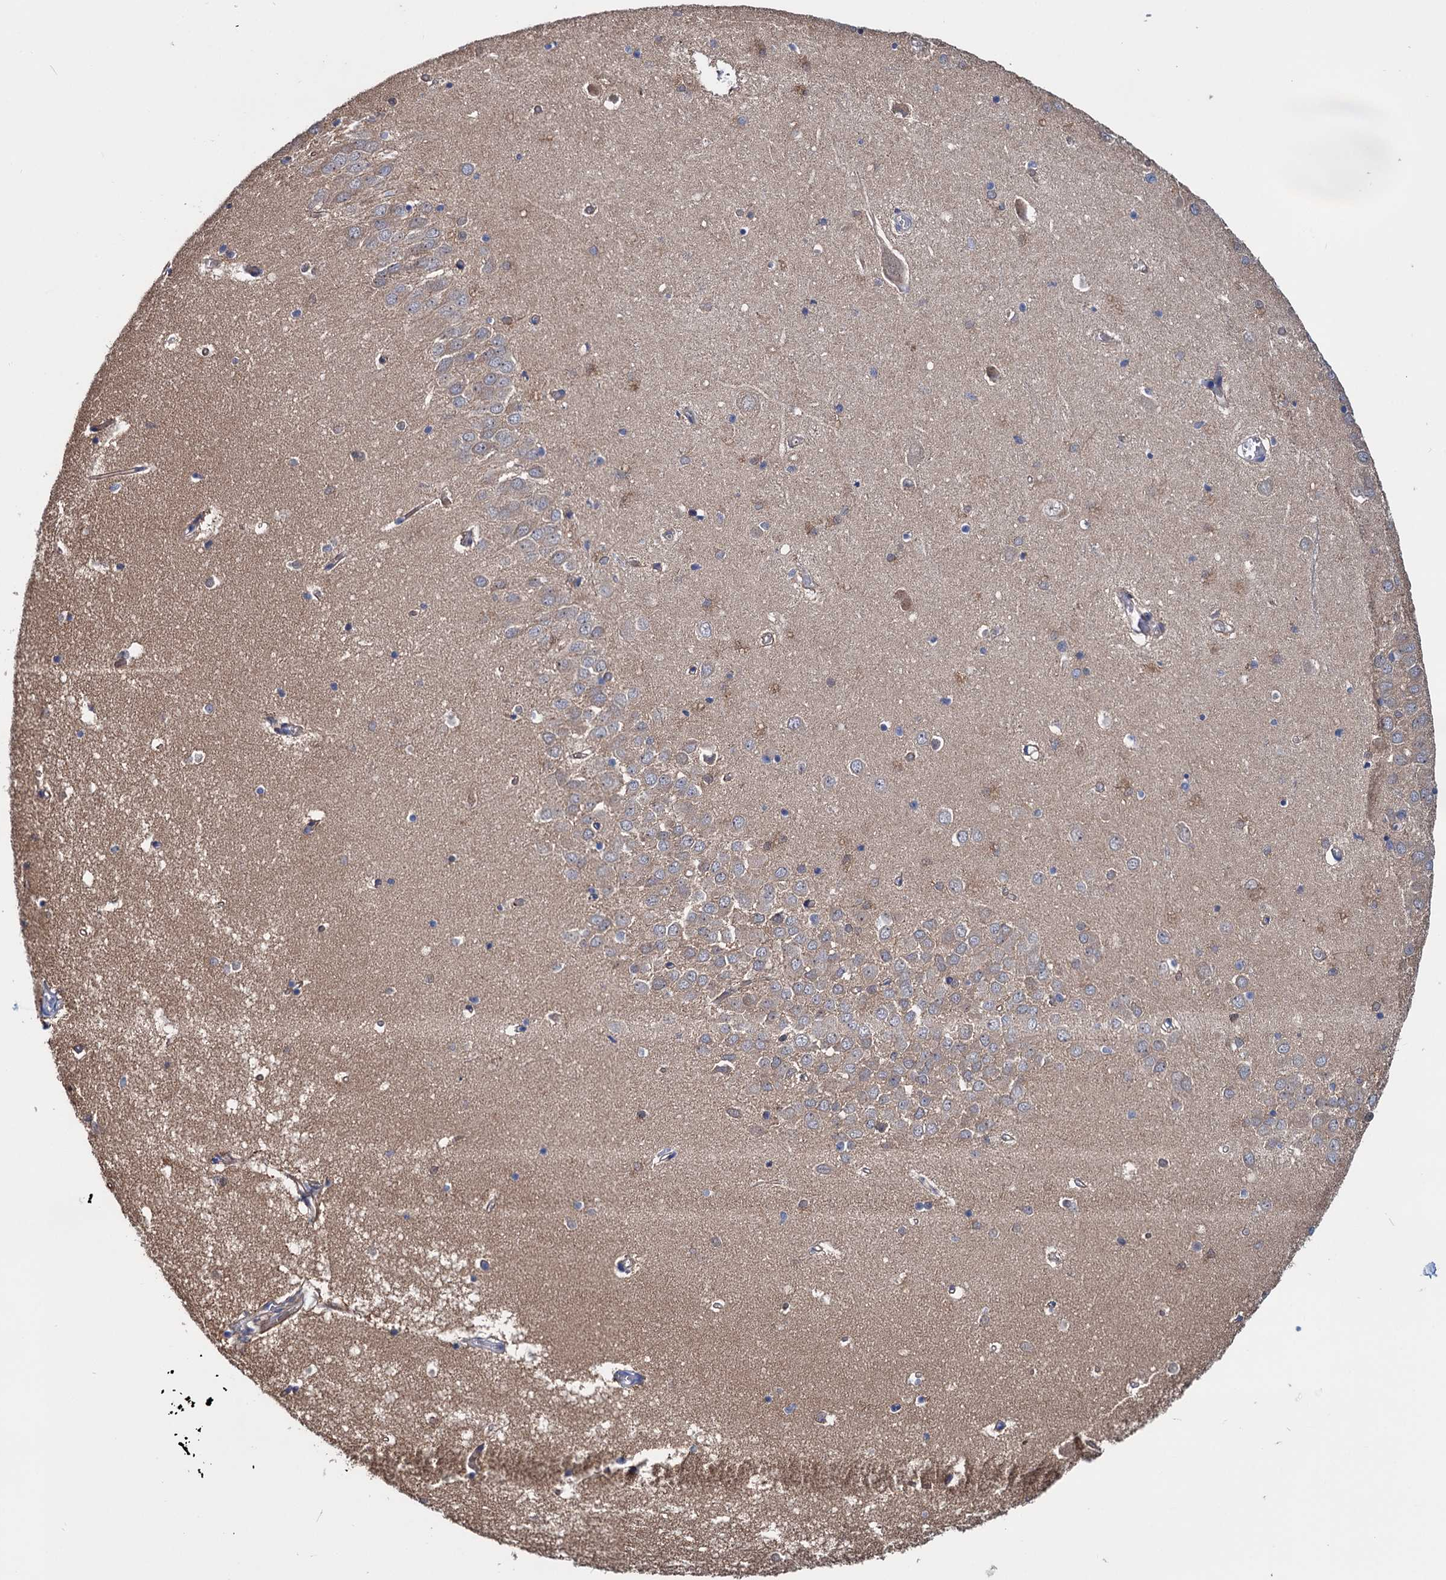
{"staining": {"intensity": "weak", "quantity": "25%-75%", "location": "cytoplasmic/membranous"}, "tissue": "hippocampus", "cell_type": "Glial cells", "image_type": "normal", "snomed": [{"axis": "morphology", "description": "Normal tissue, NOS"}, {"axis": "topography", "description": "Hippocampus"}], "caption": "An immunohistochemistry (IHC) image of unremarkable tissue is shown. Protein staining in brown highlights weak cytoplasmic/membranous positivity in hippocampus within glial cells.", "gene": "EYA4", "patient": {"sex": "male", "age": 70}}